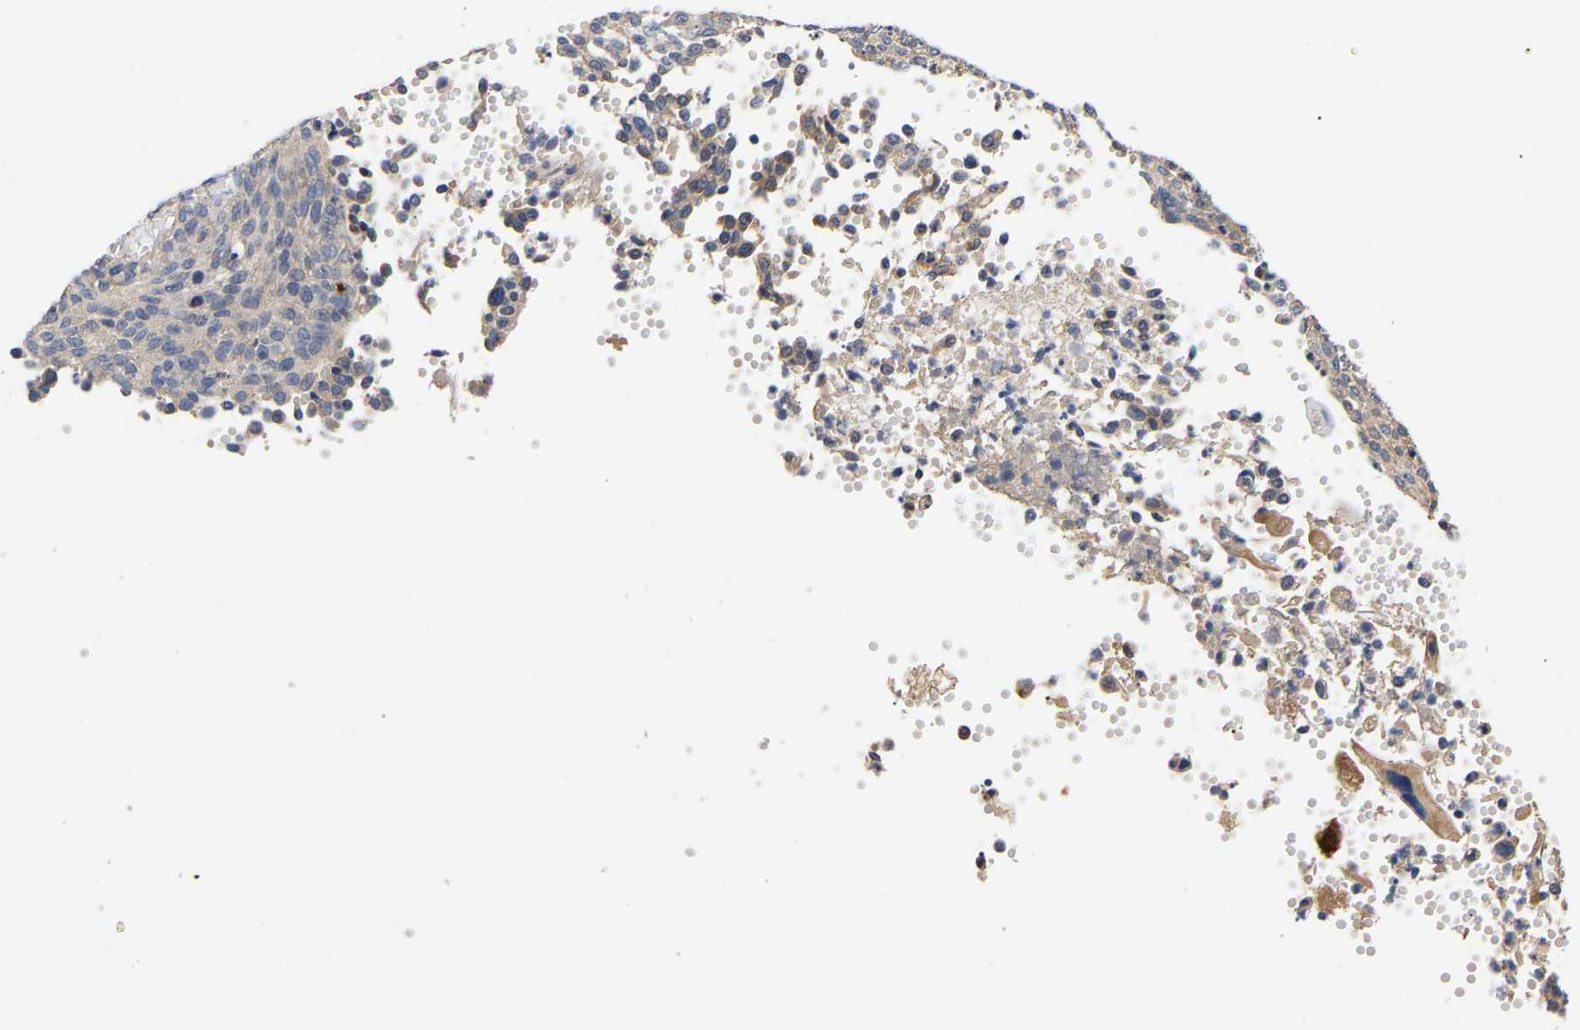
{"staining": {"intensity": "weak", "quantity": "<25%", "location": "cytoplasmic/membranous"}, "tissue": "cervical cancer", "cell_type": "Tumor cells", "image_type": "cancer", "snomed": [{"axis": "morphology", "description": "Squamous cell carcinoma, NOS"}, {"axis": "topography", "description": "Cervix"}], "caption": "An IHC micrograph of cervical cancer is shown. There is no staining in tumor cells of cervical cancer.", "gene": "KASH5", "patient": {"sex": "female", "age": 70}}